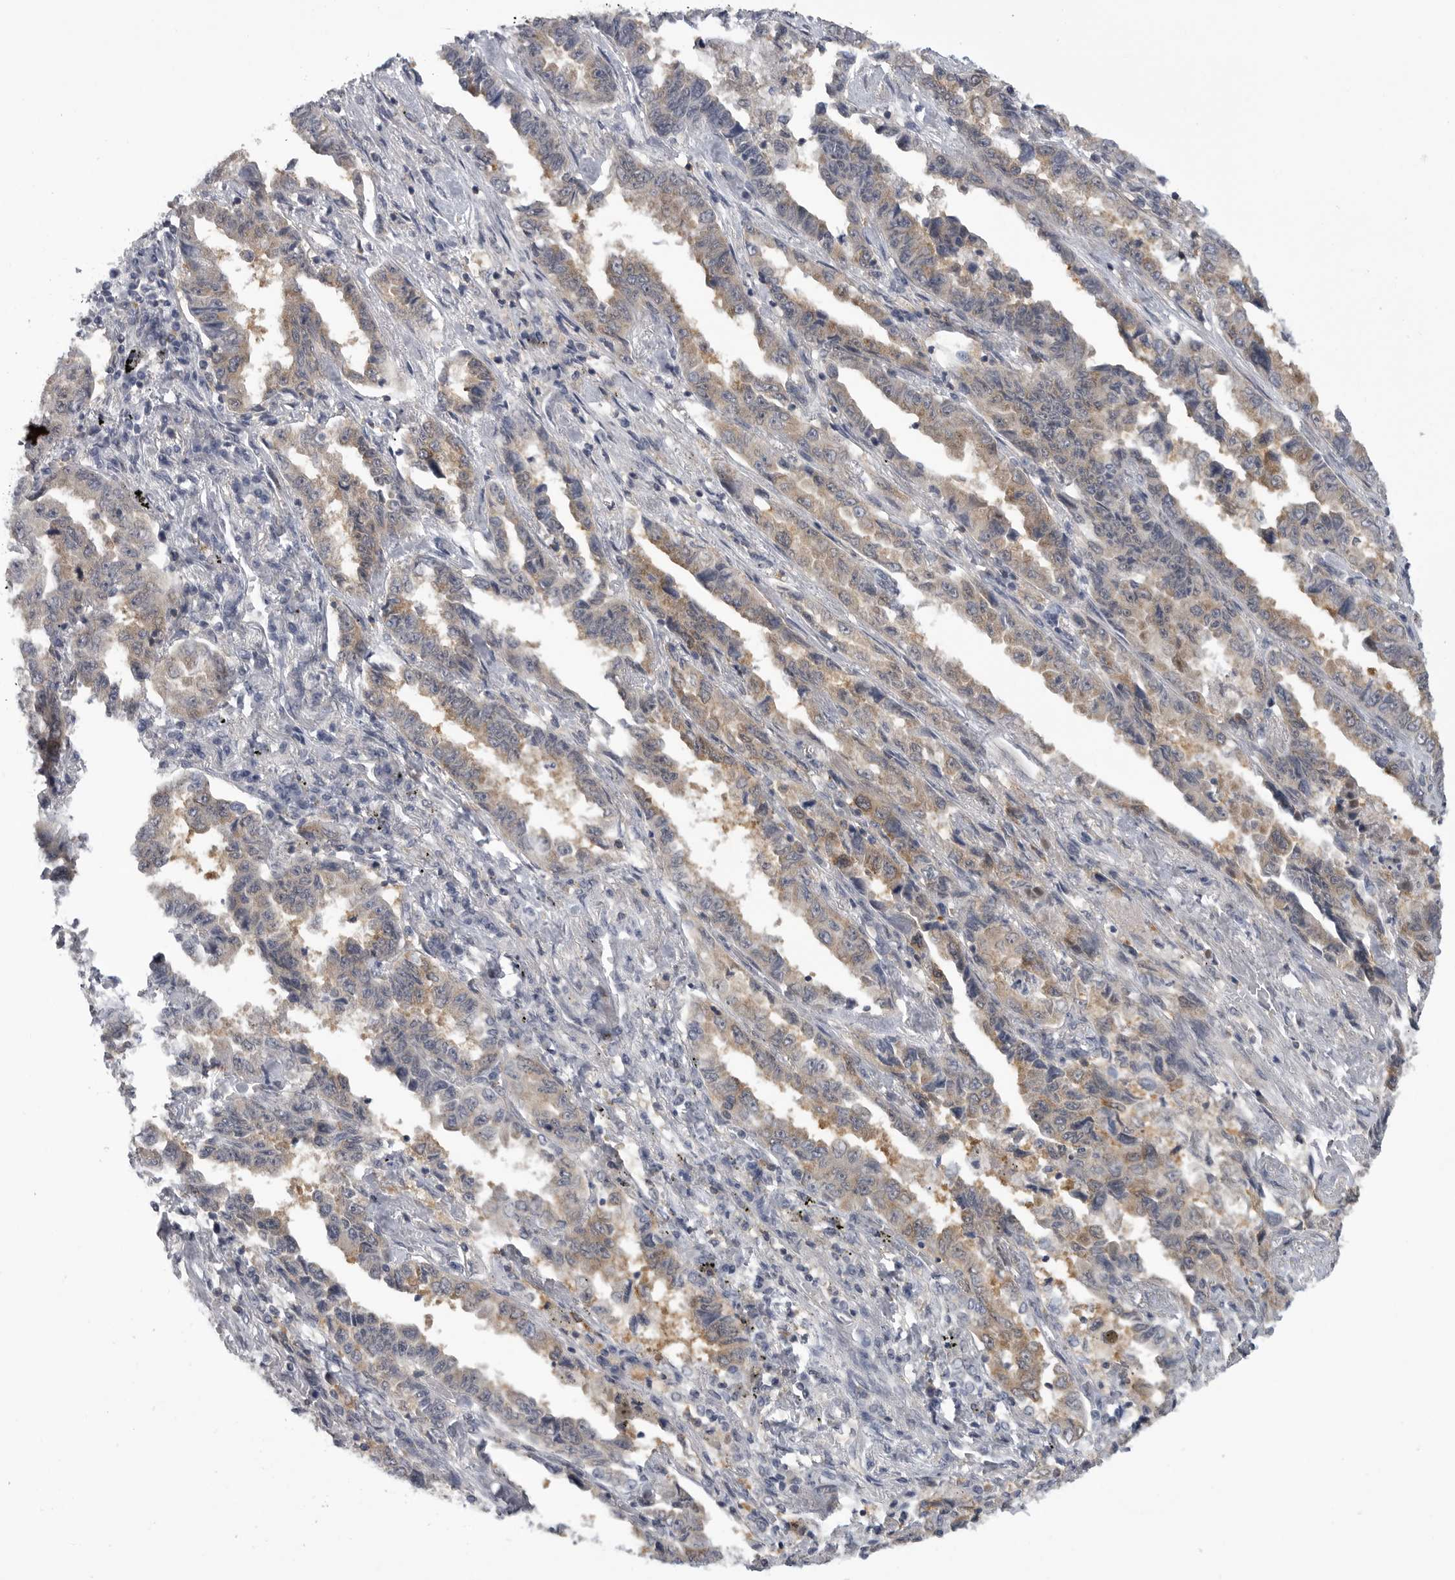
{"staining": {"intensity": "moderate", "quantity": ">75%", "location": "cytoplasmic/membranous"}, "tissue": "lung cancer", "cell_type": "Tumor cells", "image_type": "cancer", "snomed": [{"axis": "morphology", "description": "Adenocarcinoma, NOS"}, {"axis": "topography", "description": "Lung"}], "caption": "A histopathology image of human lung cancer (adenocarcinoma) stained for a protein exhibits moderate cytoplasmic/membranous brown staining in tumor cells. (DAB (3,3'-diaminobenzidine) IHC with brightfield microscopy, high magnification).", "gene": "CACYBP", "patient": {"sex": "female", "age": 51}}